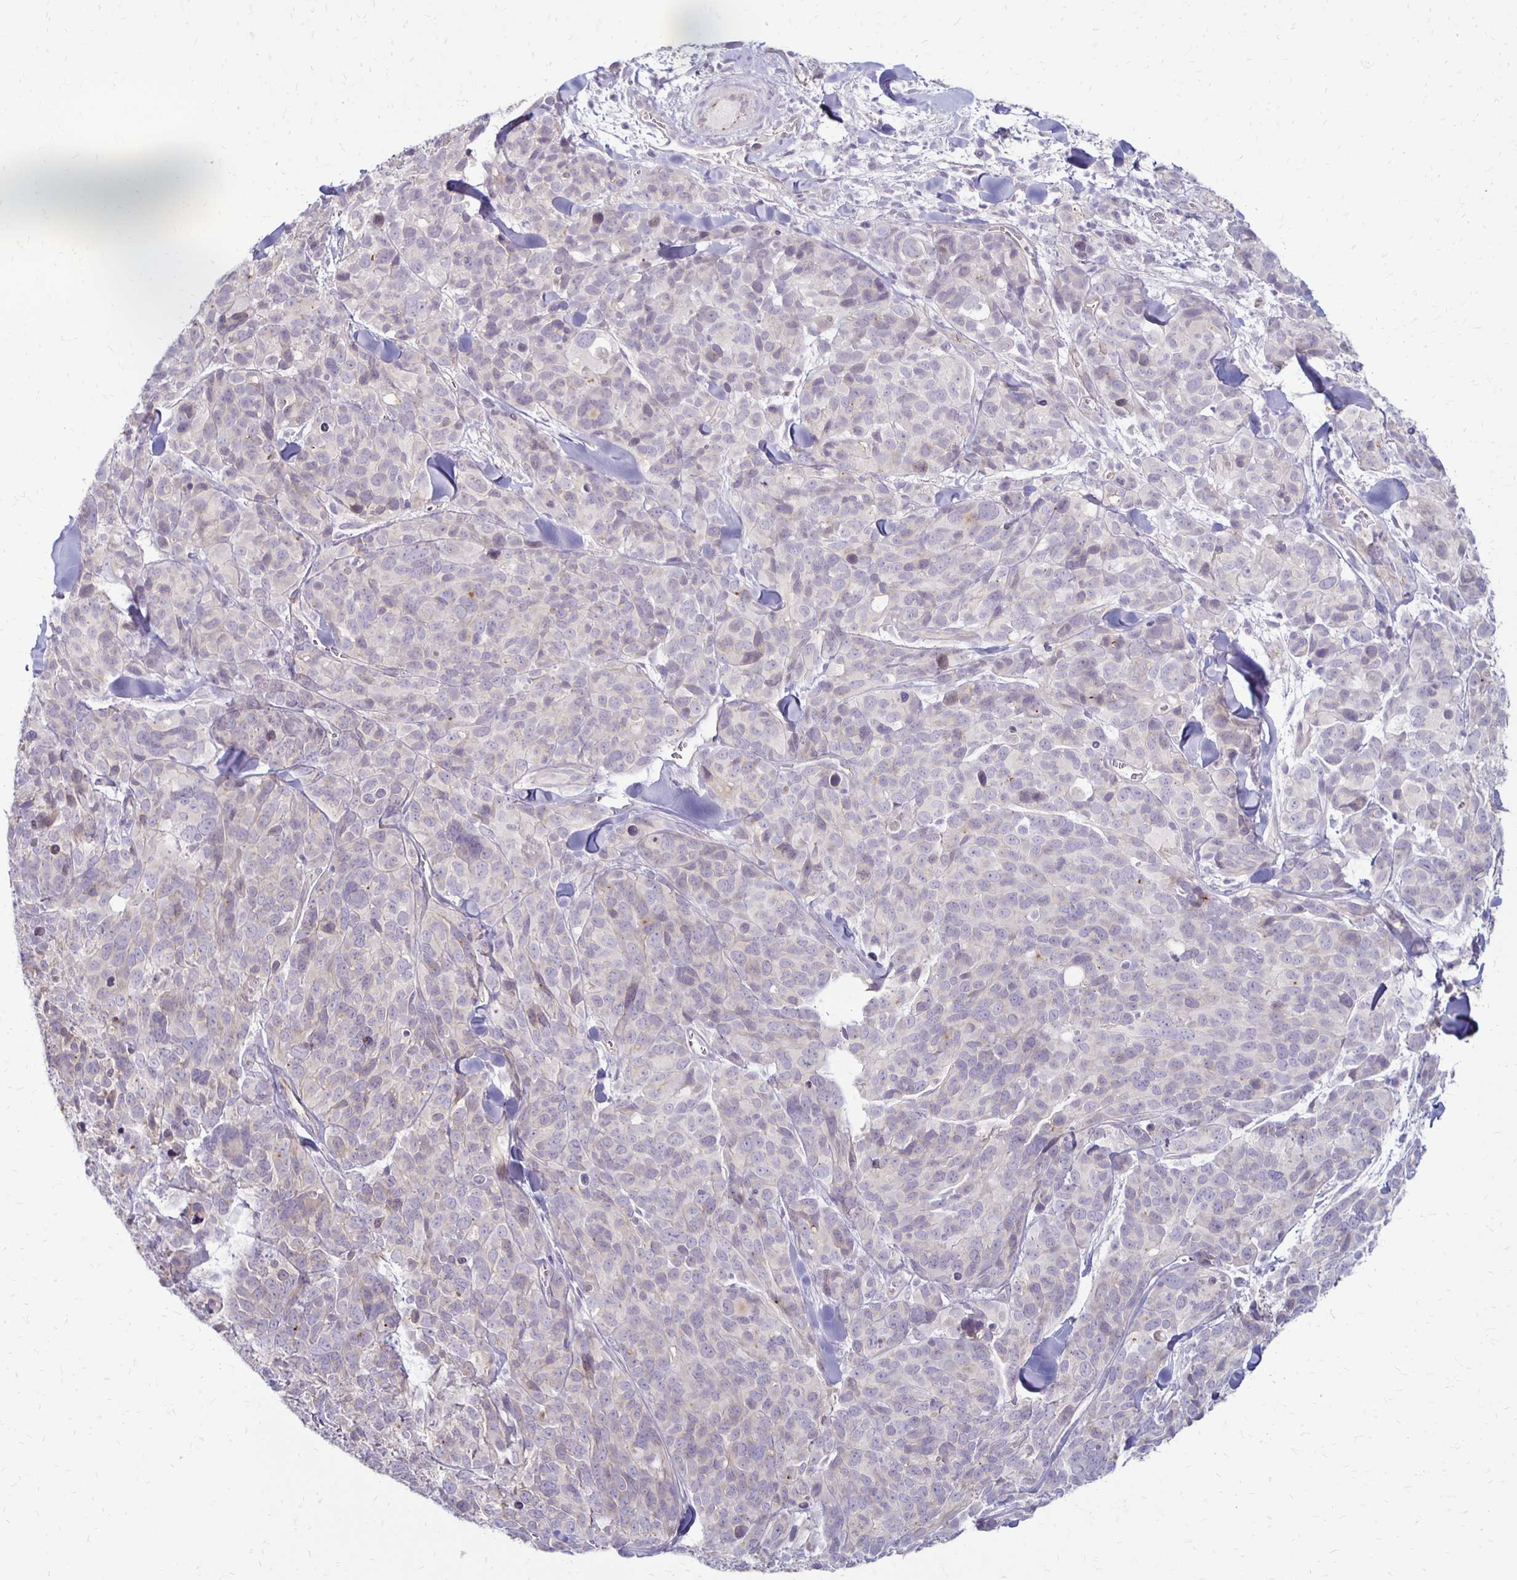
{"staining": {"intensity": "negative", "quantity": "none", "location": "none"}, "tissue": "melanoma", "cell_type": "Tumor cells", "image_type": "cancer", "snomed": [{"axis": "morphology", "description": "Malignant melanoma, NOS"}, {"axis": "topography", "description": "Skin"}], "caption": "There is no significant positivity in tumor cells of melanoma.", "gene": "KATNBL1", "patient": {"sex": "male", "age": 51}}